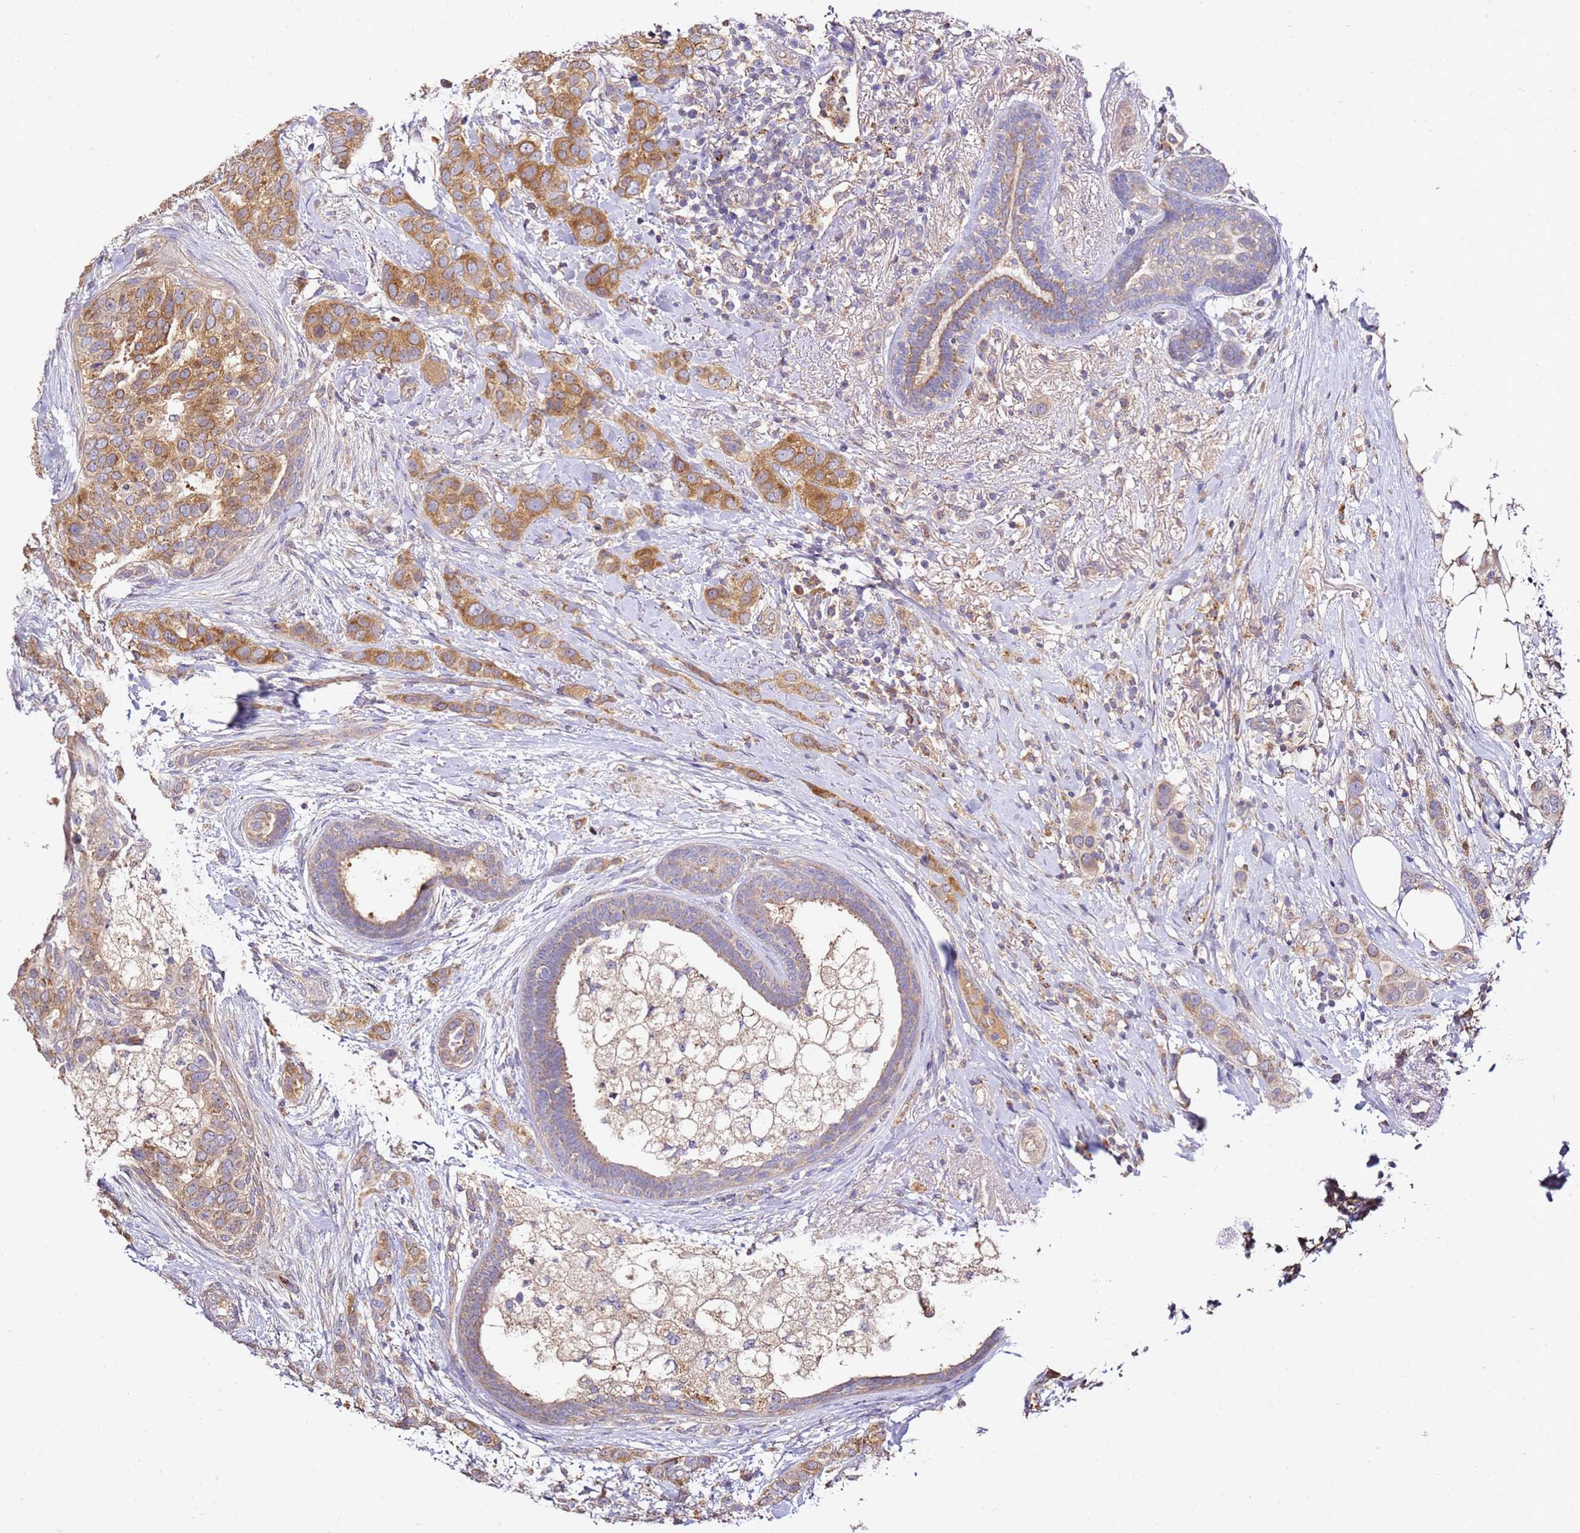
{"staining": {"intensity": "moderate", "quantity": ">75%", "location": "cytoplasmic/membranous"}, "tissue": "breast cancer", "cell_type": "Tumor cells", "image_type": "cancer", "snomed": [{"axis": "morphology", "description": "Lobular carcinoma"}, {"axis": "topography", "description": "Breast"}], "caption": "Breast lobular carcinoma stained for a protein (brown) shows moderate cytoplasmic/membranous positive staining in approximately >75% of tumor cells.", "gene": "OR2B11", "patient": {"sex": "female", "age": 51}}